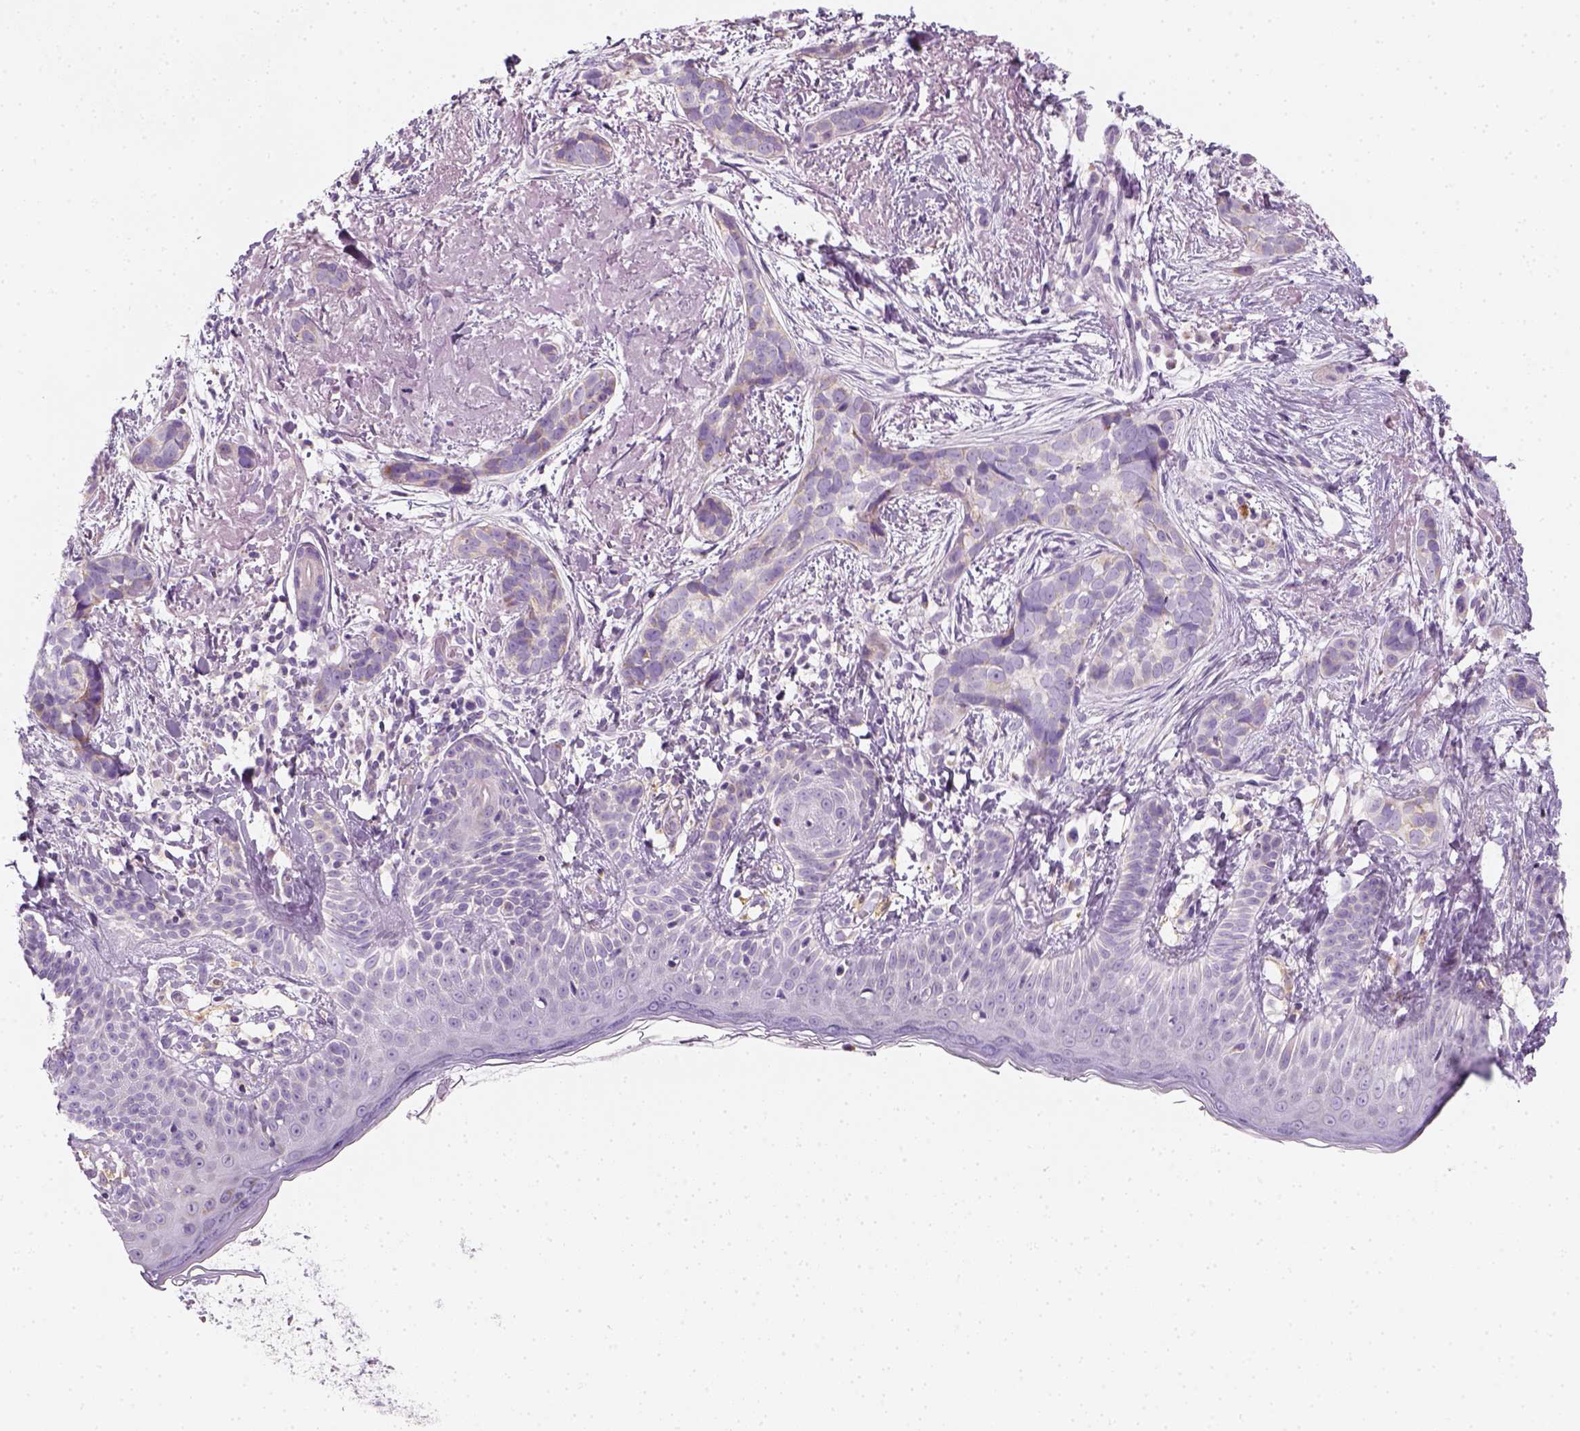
{"staining": {"intensity": "negative", "quantity": "none", "location": "none"}, "tissue": "skin cancer", "cell_type": "Tumor cells", "image_type": "cancer", "snomed": [{"axis": "morphology", "description": "Basal cell carcinoma"}, {"axis": "topography", "description": "Skin"}], "caption": "There is no significant positivity in tumor cells of skin basal cell carcinoma. The staining is performed using DAB (3,3'-diaminobenzidine) brown chromogen with nuclei counter-stained in using hematoxylin.", "gene": "AWAT2", "patient": {"sex": "male", "age": 87}}